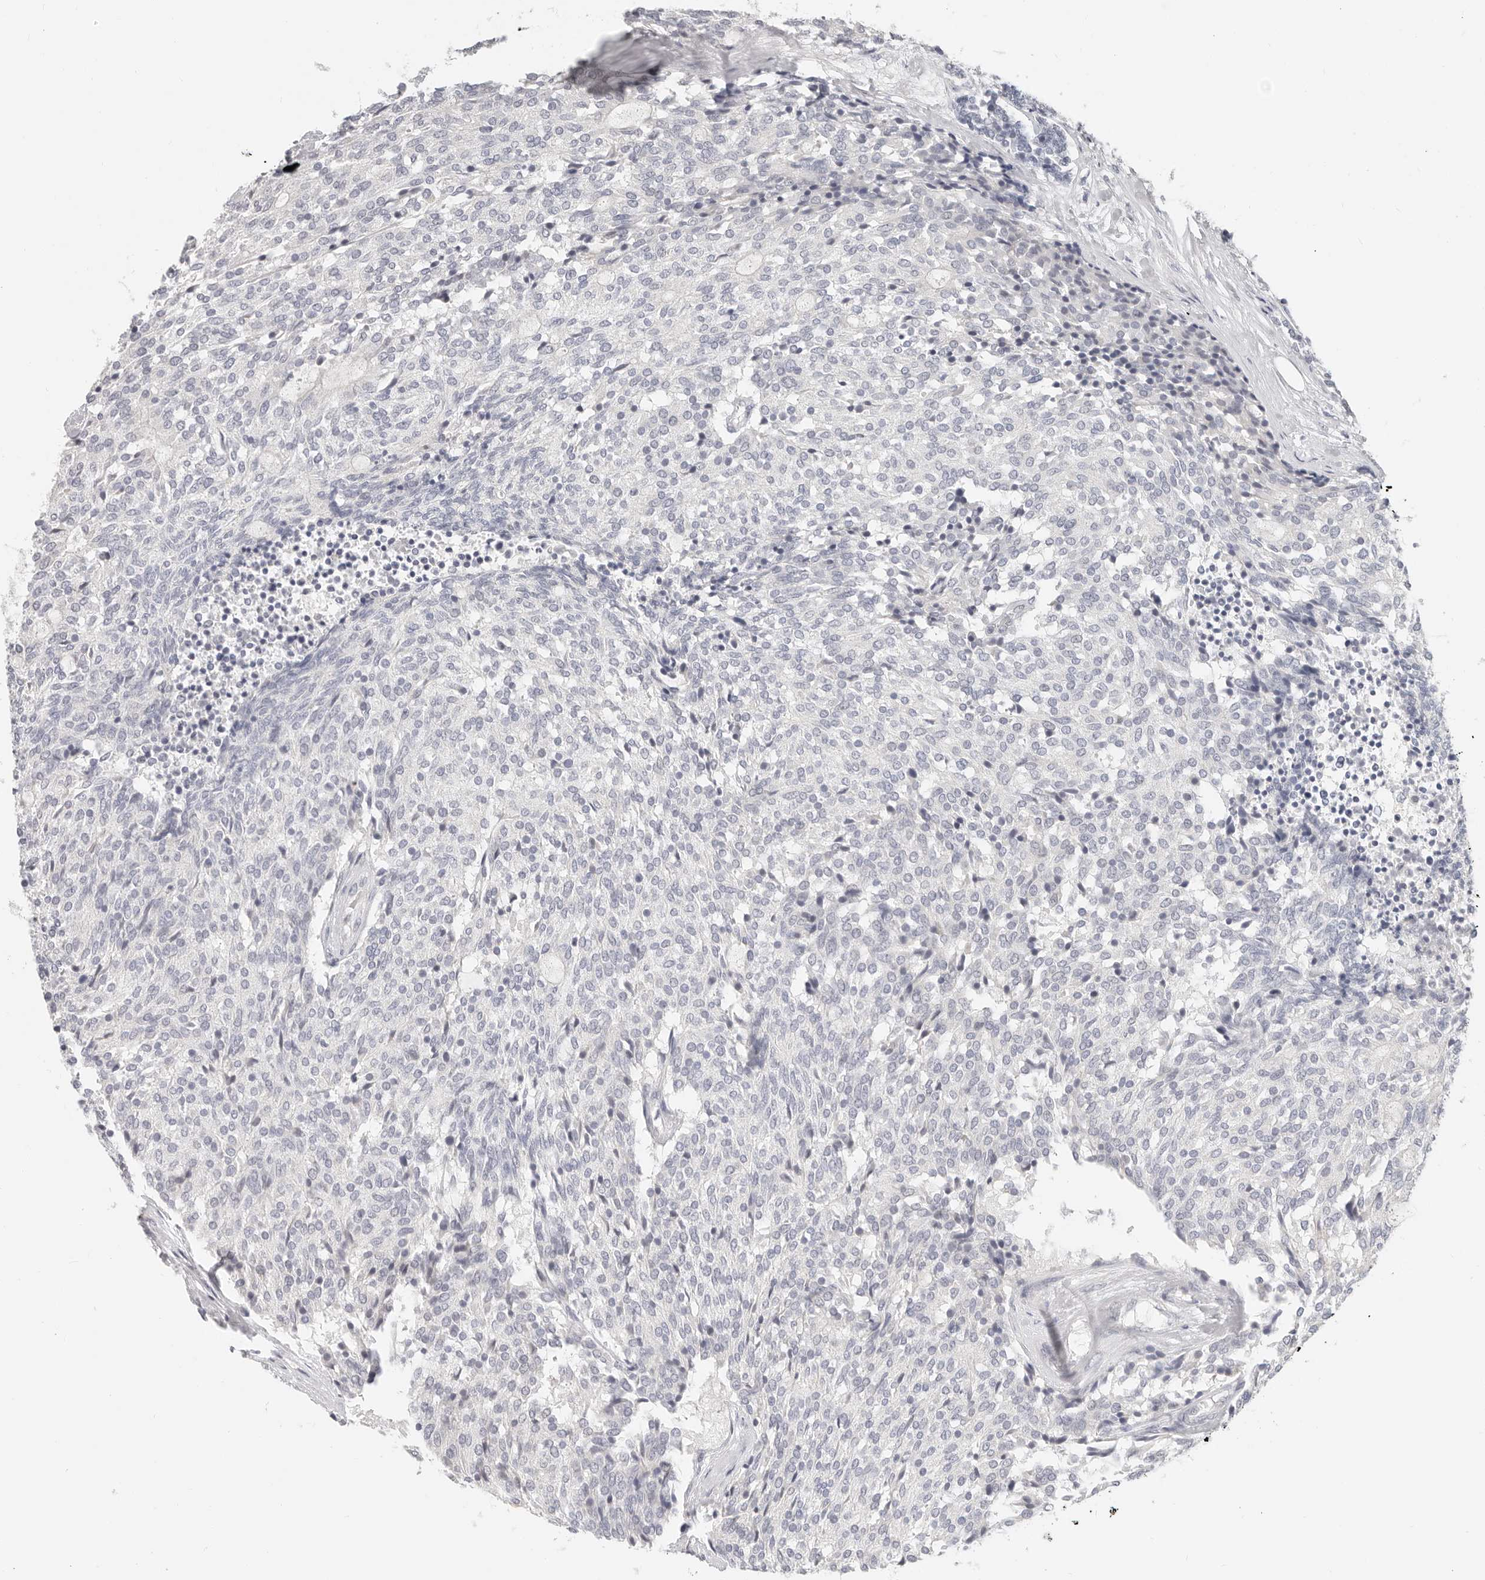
{"staining": {"intensity": "negative", "quantity": "none", "location": "none"}, "tissue": "carcinoid", "cell_type": "Tumor cells", "image_type": "cancer", "snomed": [{"axis": "morphology", "description": "Carcinoid, malignant, NOS"}, {"axis": "topography", "description": "Pancreas"}], "caption": "This is a micrograph of immunohistochemistry staining of carcinoid, which shows no expression in tumor cells.", "gene": "ASCL1", "patient": {"sex": "female", "age": 54}}